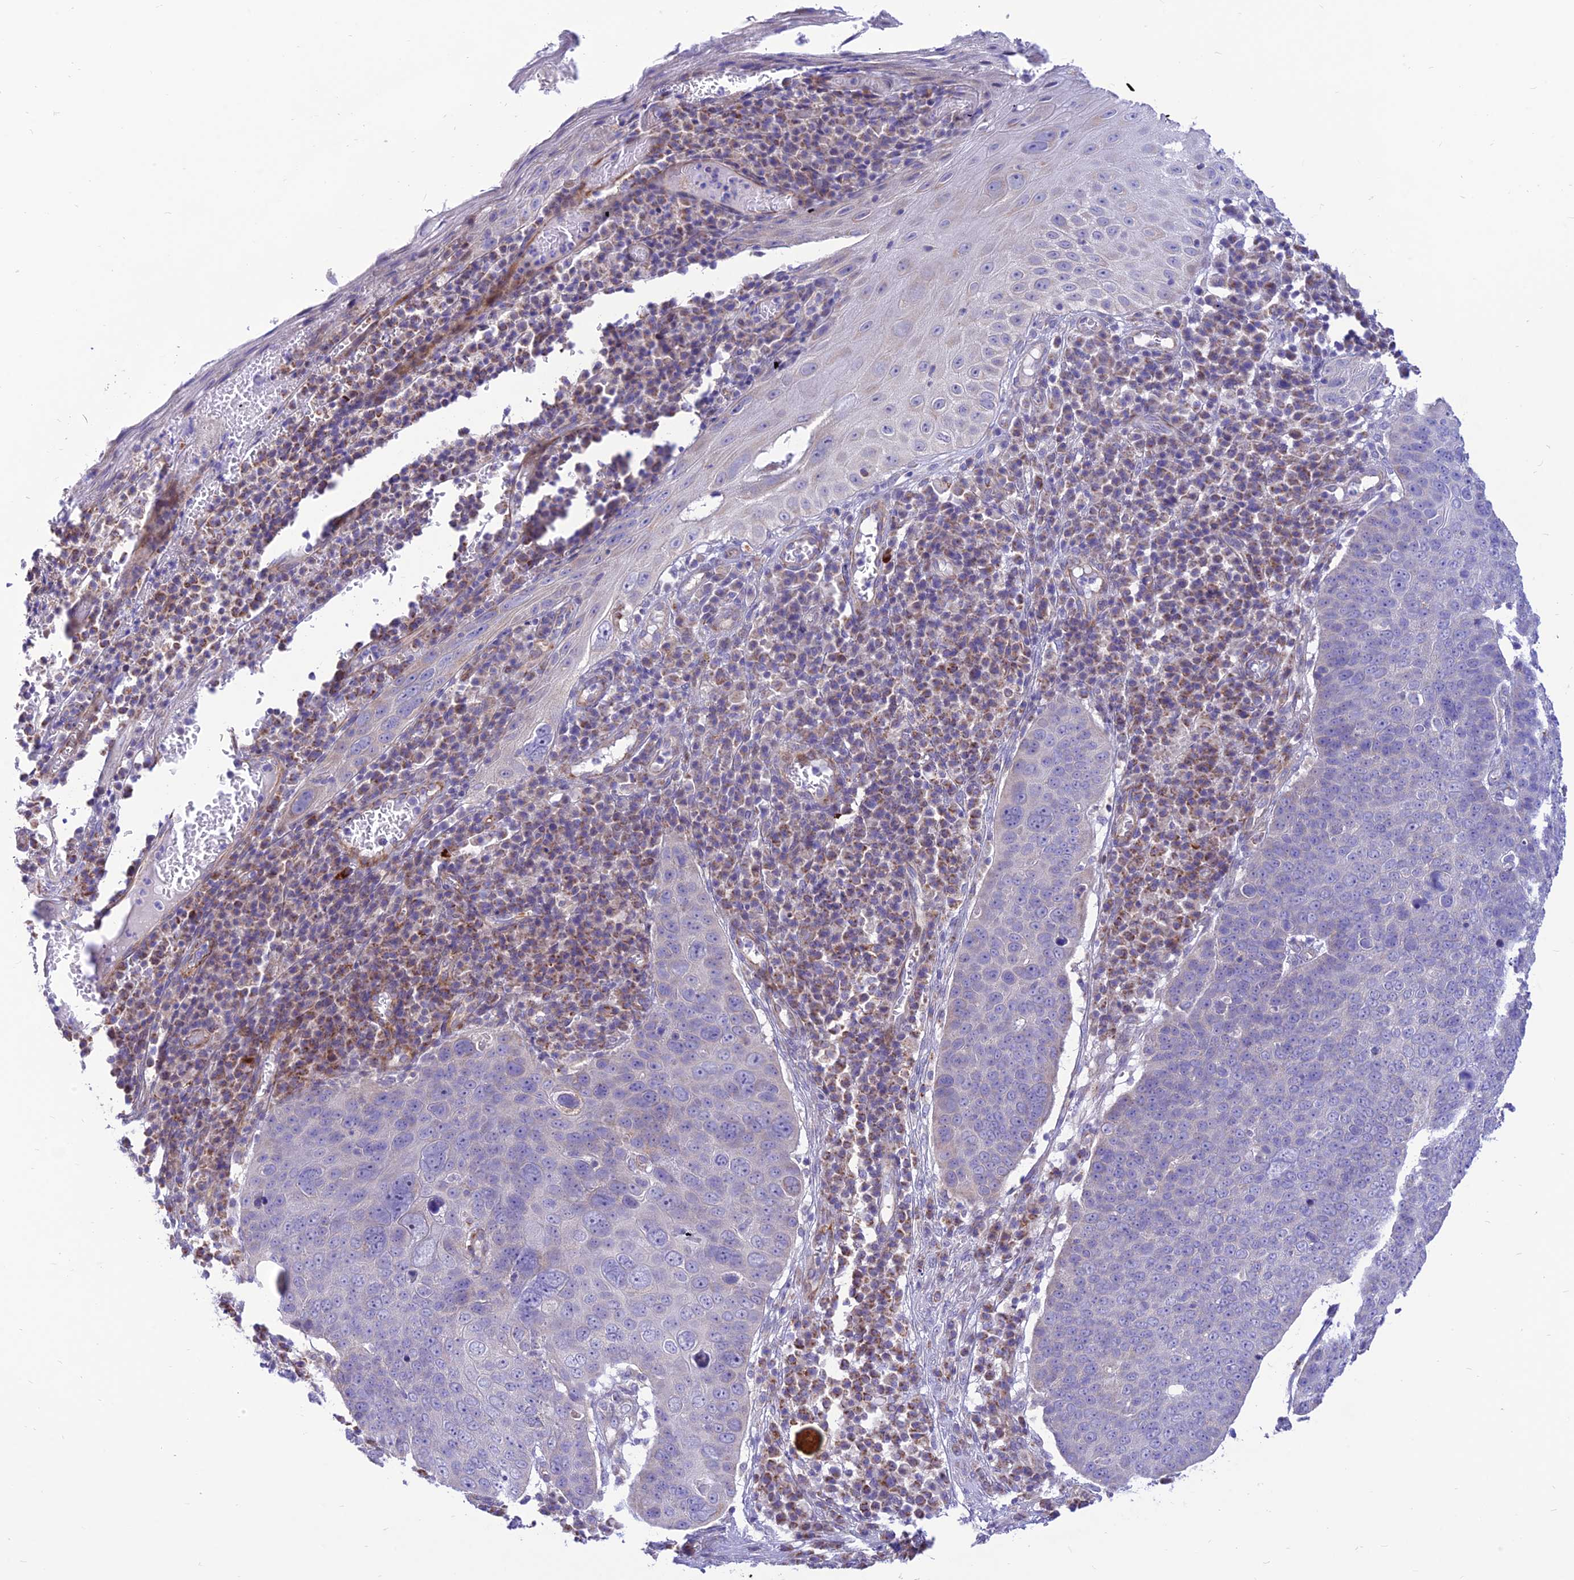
{"staining": {"intensity": "negative", "quantity": "none", "location": "none"}, "tissue": "skin cancer", "cell_type": "Tumor cells", "image_type": "cancer", "snomed": [{"axis": "morphology", "description": "Squamous cell carcinoma, NOS"}, {"axis": "topography", "description": "Skin"}], "caption": "This is a photomicrograph of immunohistochemistry staining of skin cancer, which shows no staining in tumor cells.", "gene": "FAM186B", "patient": {"sex": "male", "age": 71}}